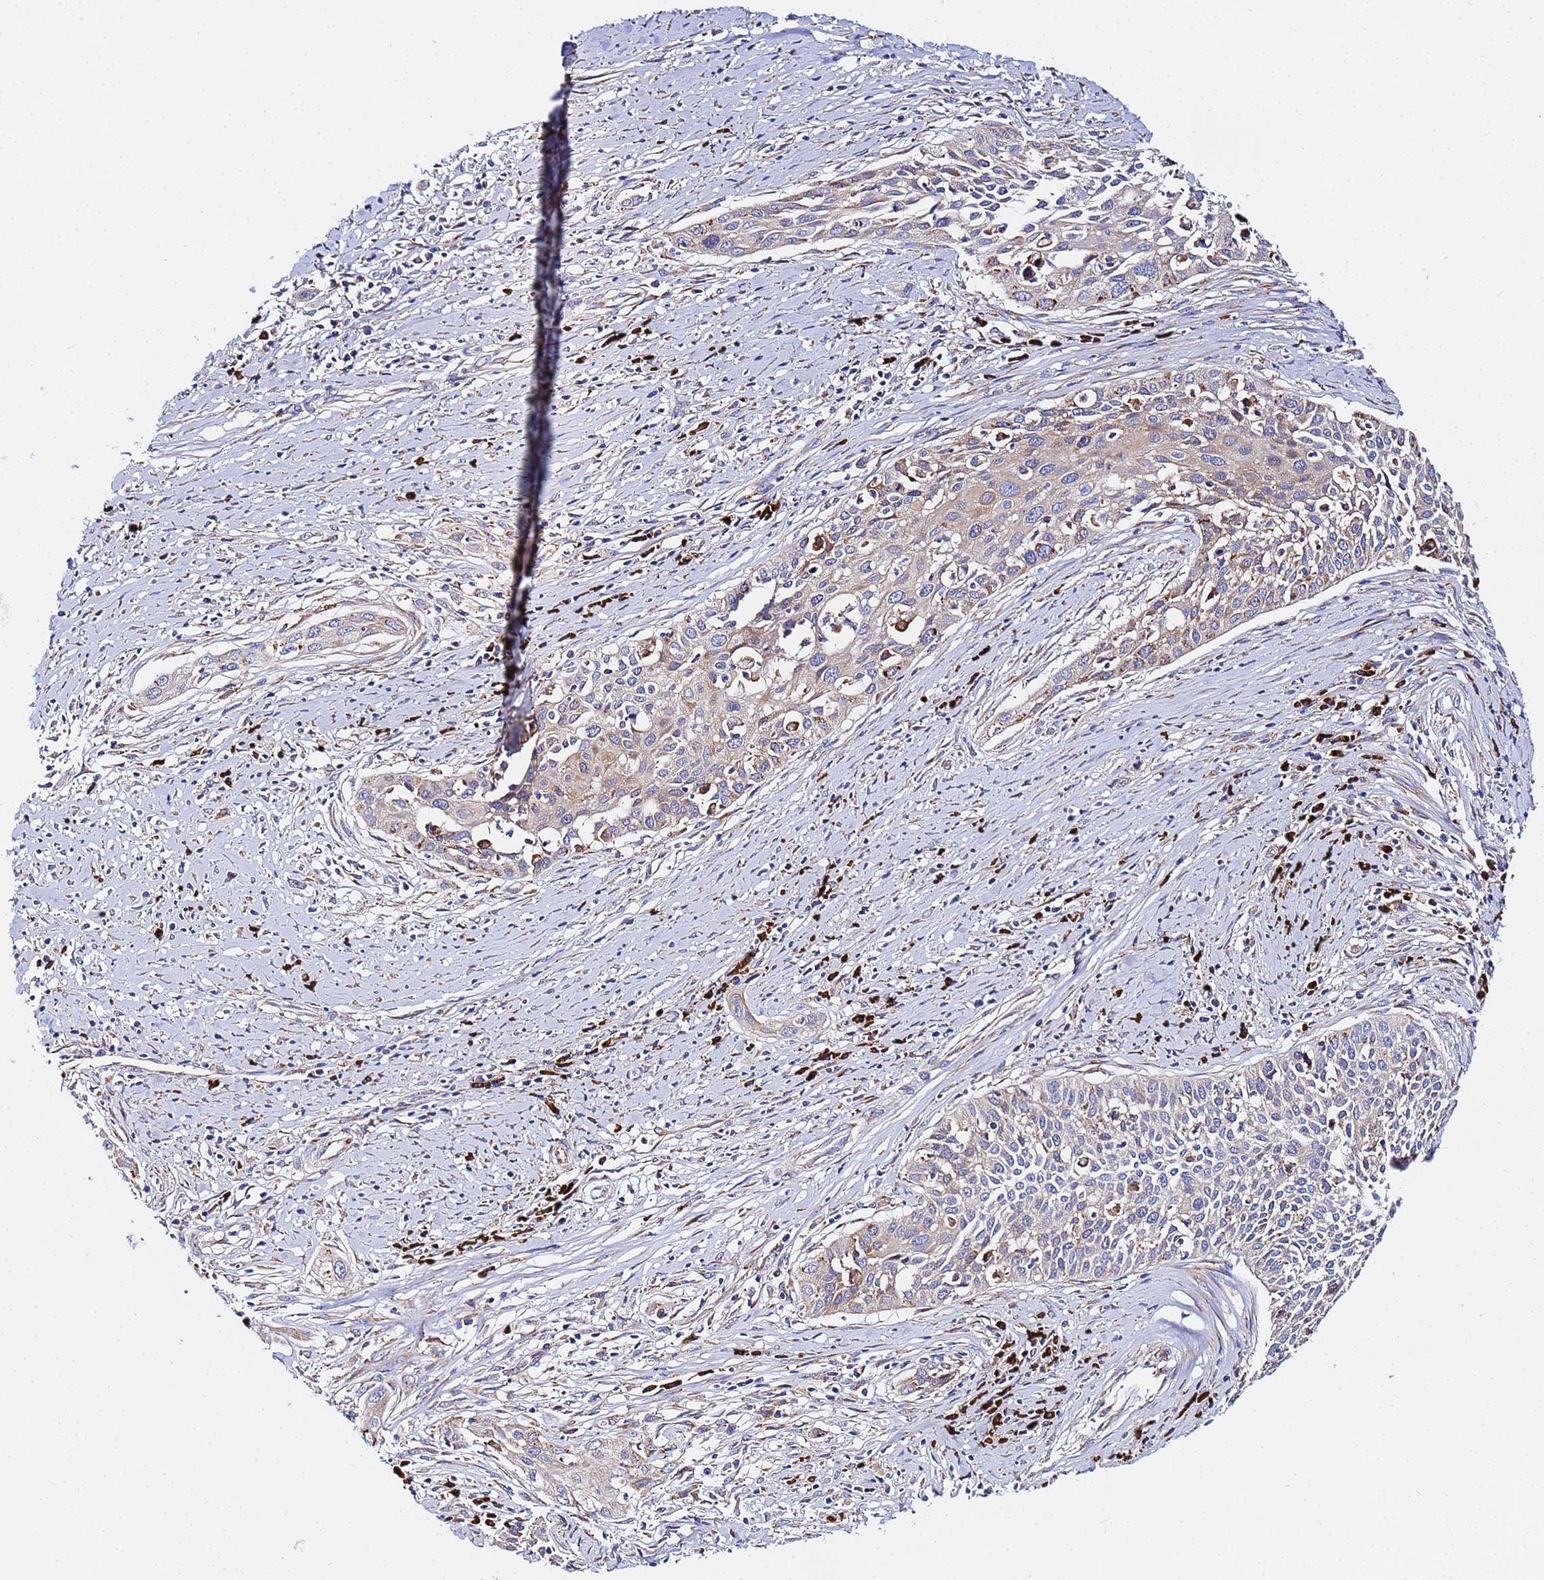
{"staining": {"intensity": "weak", "quantity": "<25%", "location": "cytoplasmic/membranous"}, "tissue": "cervical cancer", "cell_type": "Tumor cells", "image_type": "cancer", "snomed": [{"axis": "morphology", "description": "Squamous cell carcinoma, NOS"}, {"axis": "topography", "description": "Cervix"}], "caption": "Immunohistochemistry (IHC) micrograph of neoplastic tissue: human cervical cancer stained with DAB exhibits no significant protein expression in tumor cells.", "gene": "POM121", "patient": {"sex": "female", "age": 34}}